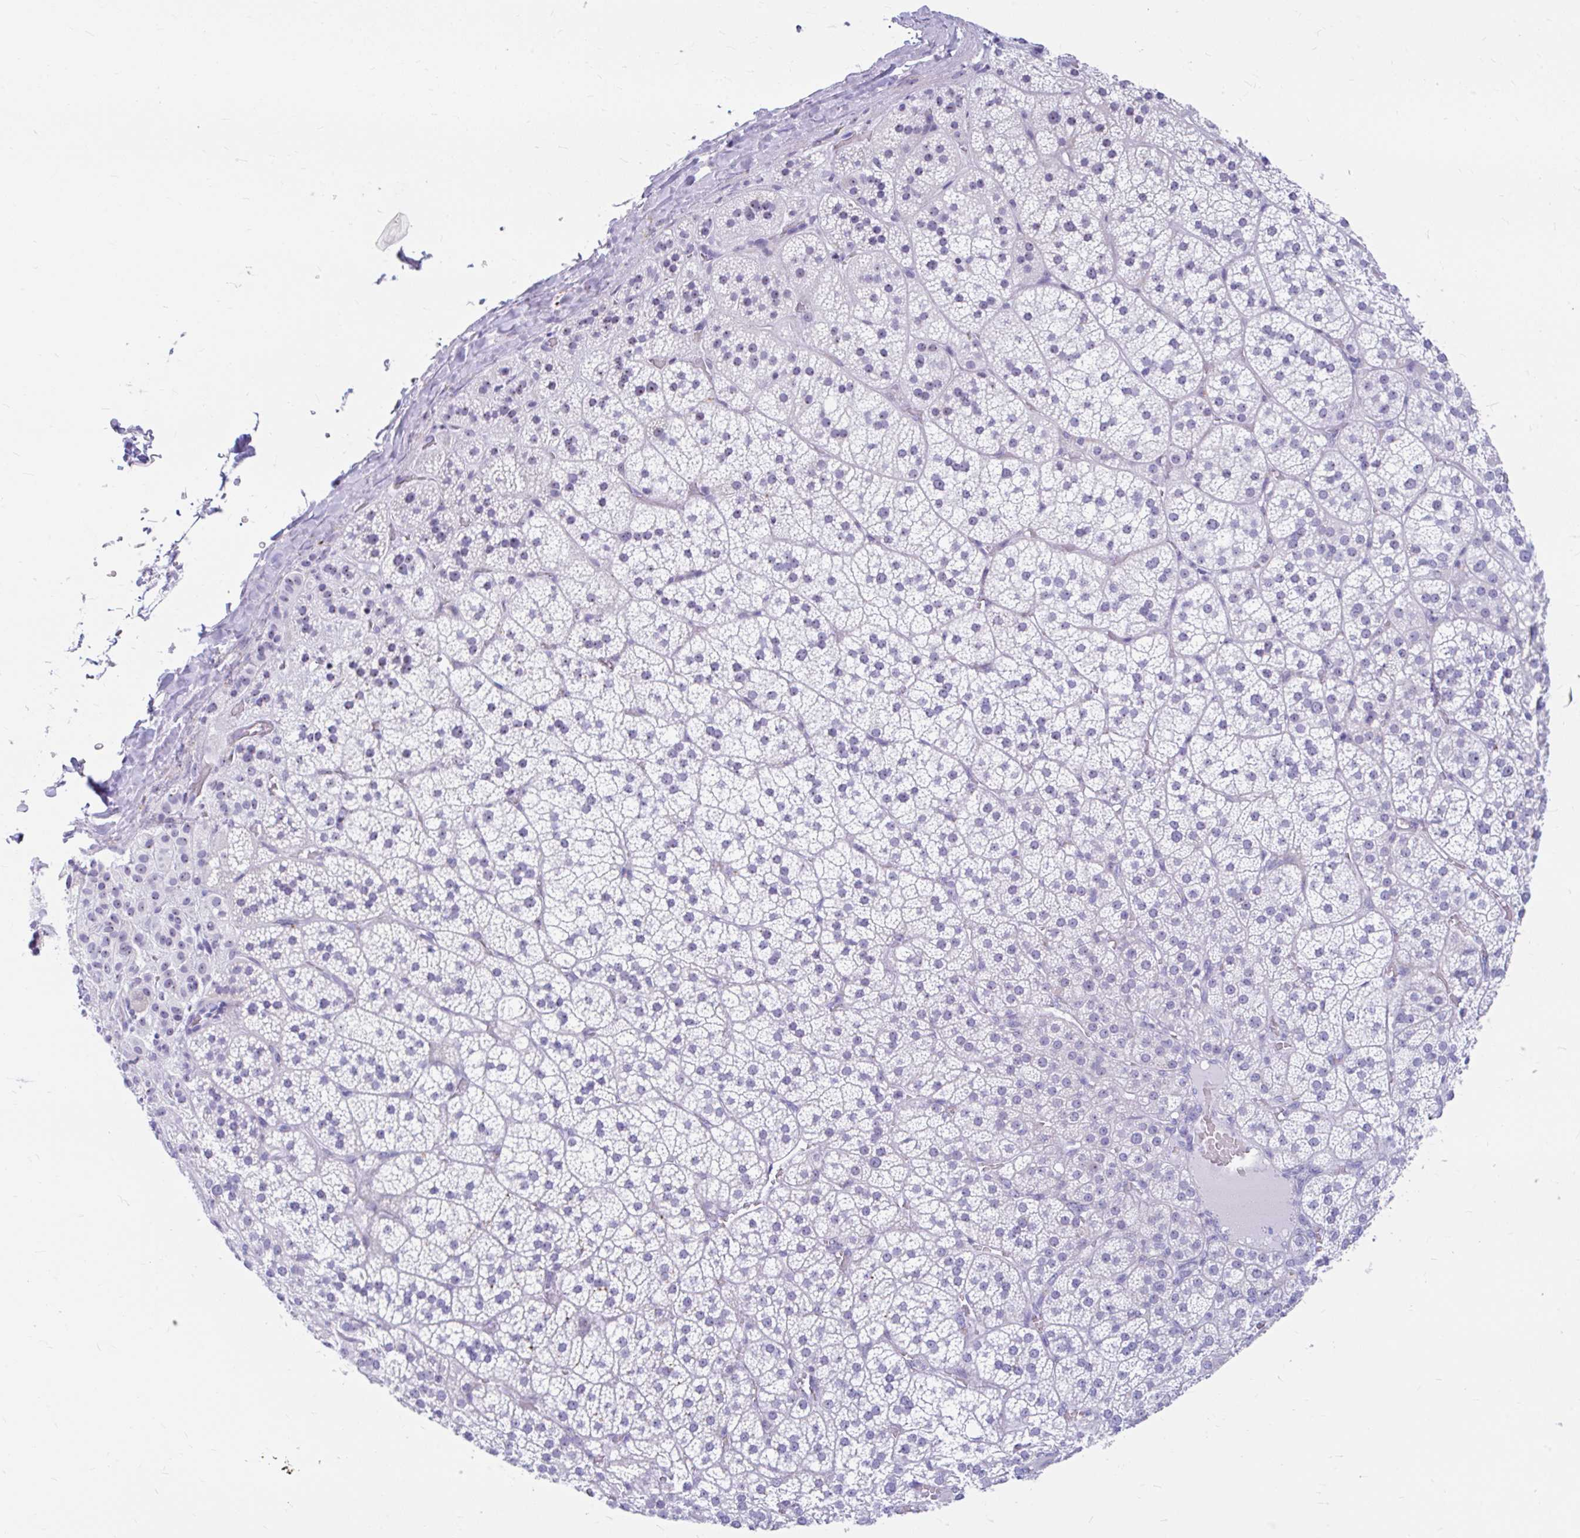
{"staining": {"intensity": "weak", "quantity": "25%-75%", "location": "nuclear"}, "tissue": "adrenal gland", "cell_type": "Glandular cells", "image_type": "normal", "snomed": [{"axis": "morphology", "description": "Normal tissue, NOS"}, {"axis": "topography", "description": "Adrenal gland"}], "caption": "A histopathology image of human adrenal gland stained for a protein displays weak nuclear brown staining in glandular cells. (DAB (3,3'-diaminobenzidine) IHC, brown staining for protein, blue staining for nuclei).", "gene": "FTSJ3", "patient": {"sex": "female", "age": 60}}